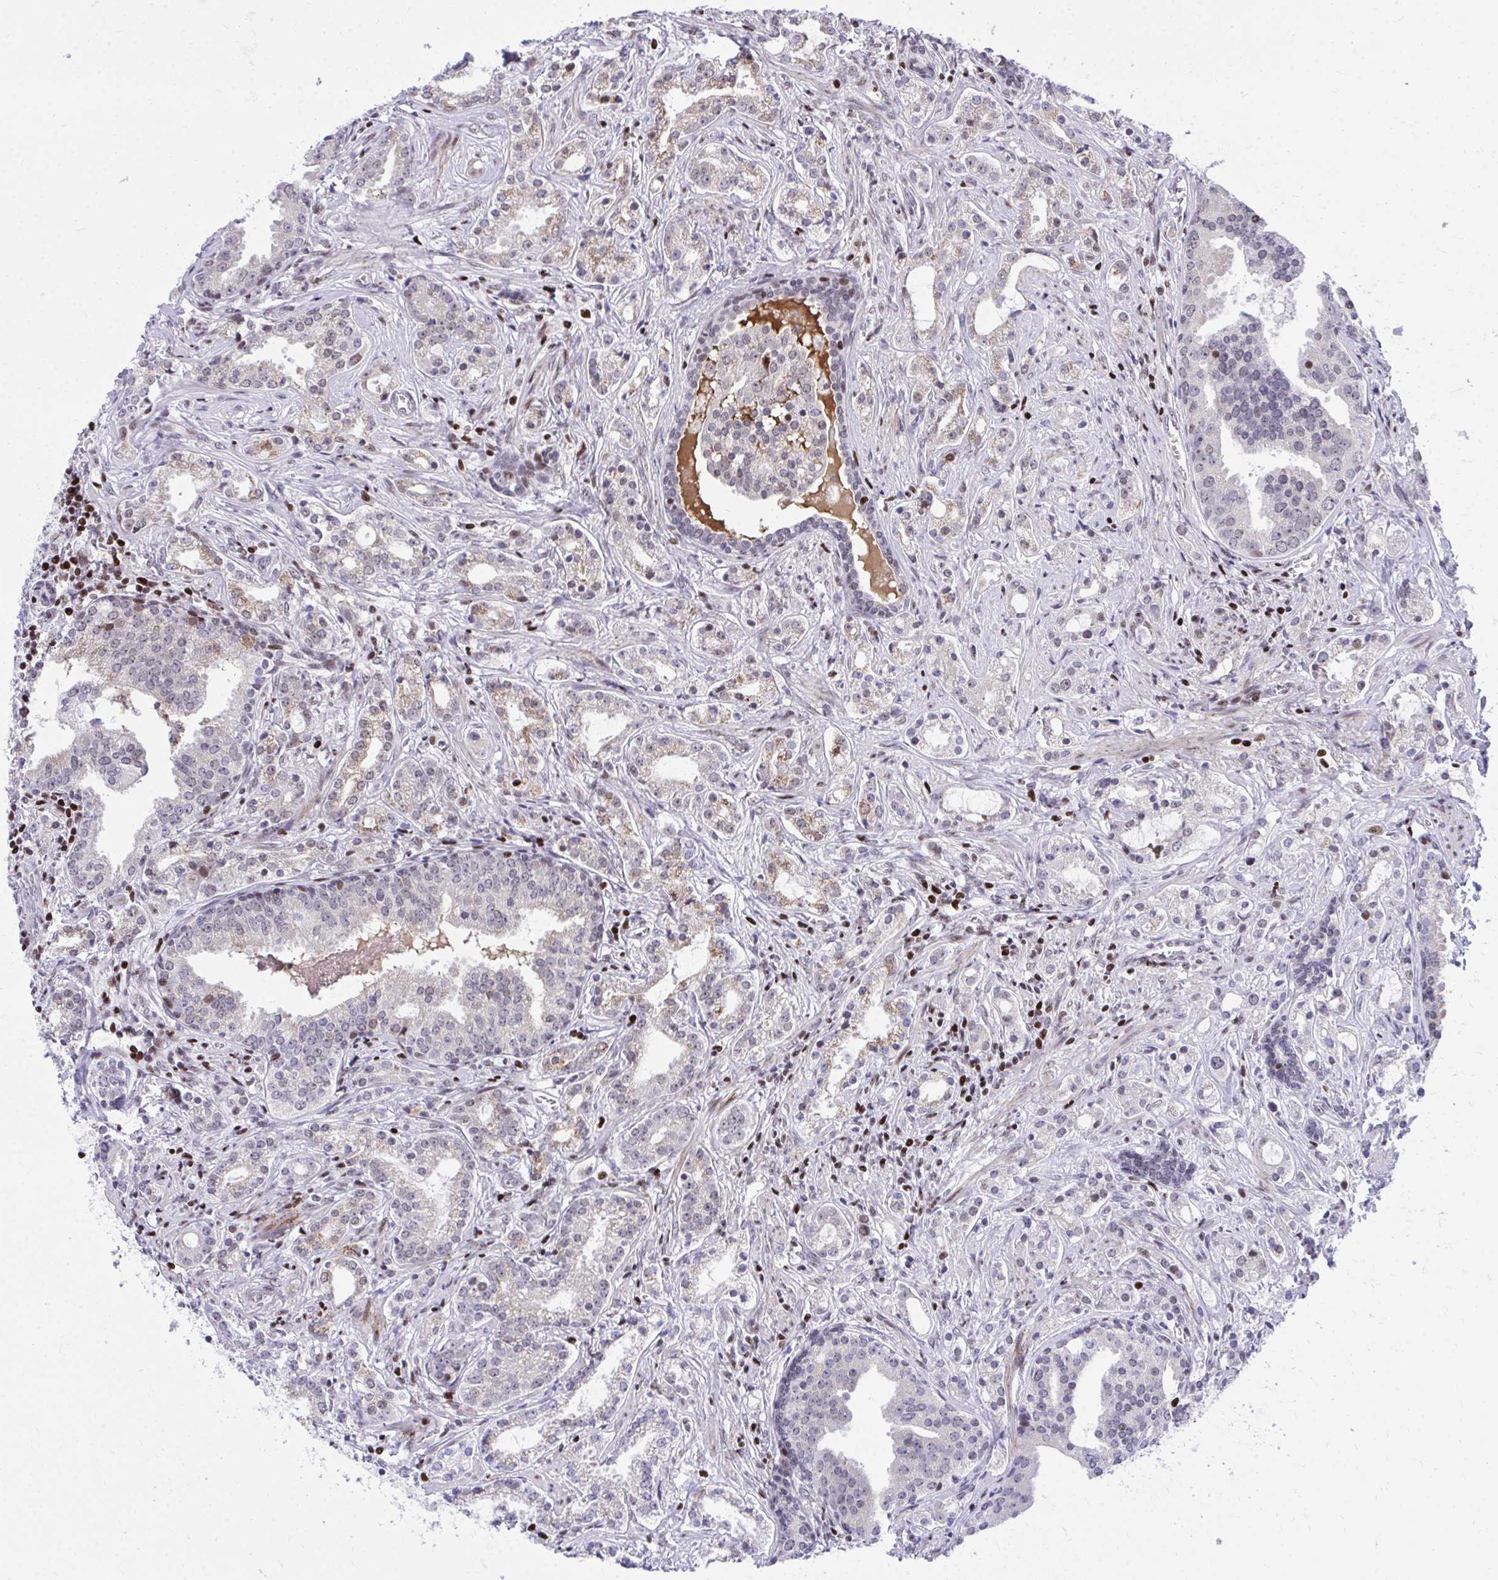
{"staining": {"intensity": "weak", "quantity": "25%-75%", "location": "cytoplasmic/membranous"}, "tissue": "prostate cancer", "cell_type": "Tumor cells", "image_type": "cancer", "snomed": [{"axis": "morphology", "description": "Adenocarcinoma, Medium grade"}, {"axis": "topography", "description": "Prostate"}], "caption": "Human medium-grade adenocarcinoma (prostate) stained with a brown dye reveals weak cytoplasmic/membranous positive positivity in about 25%-75% of tumor cells.", "gene": "C14orf39", "patient": {"sex": "male", "age": 57}}